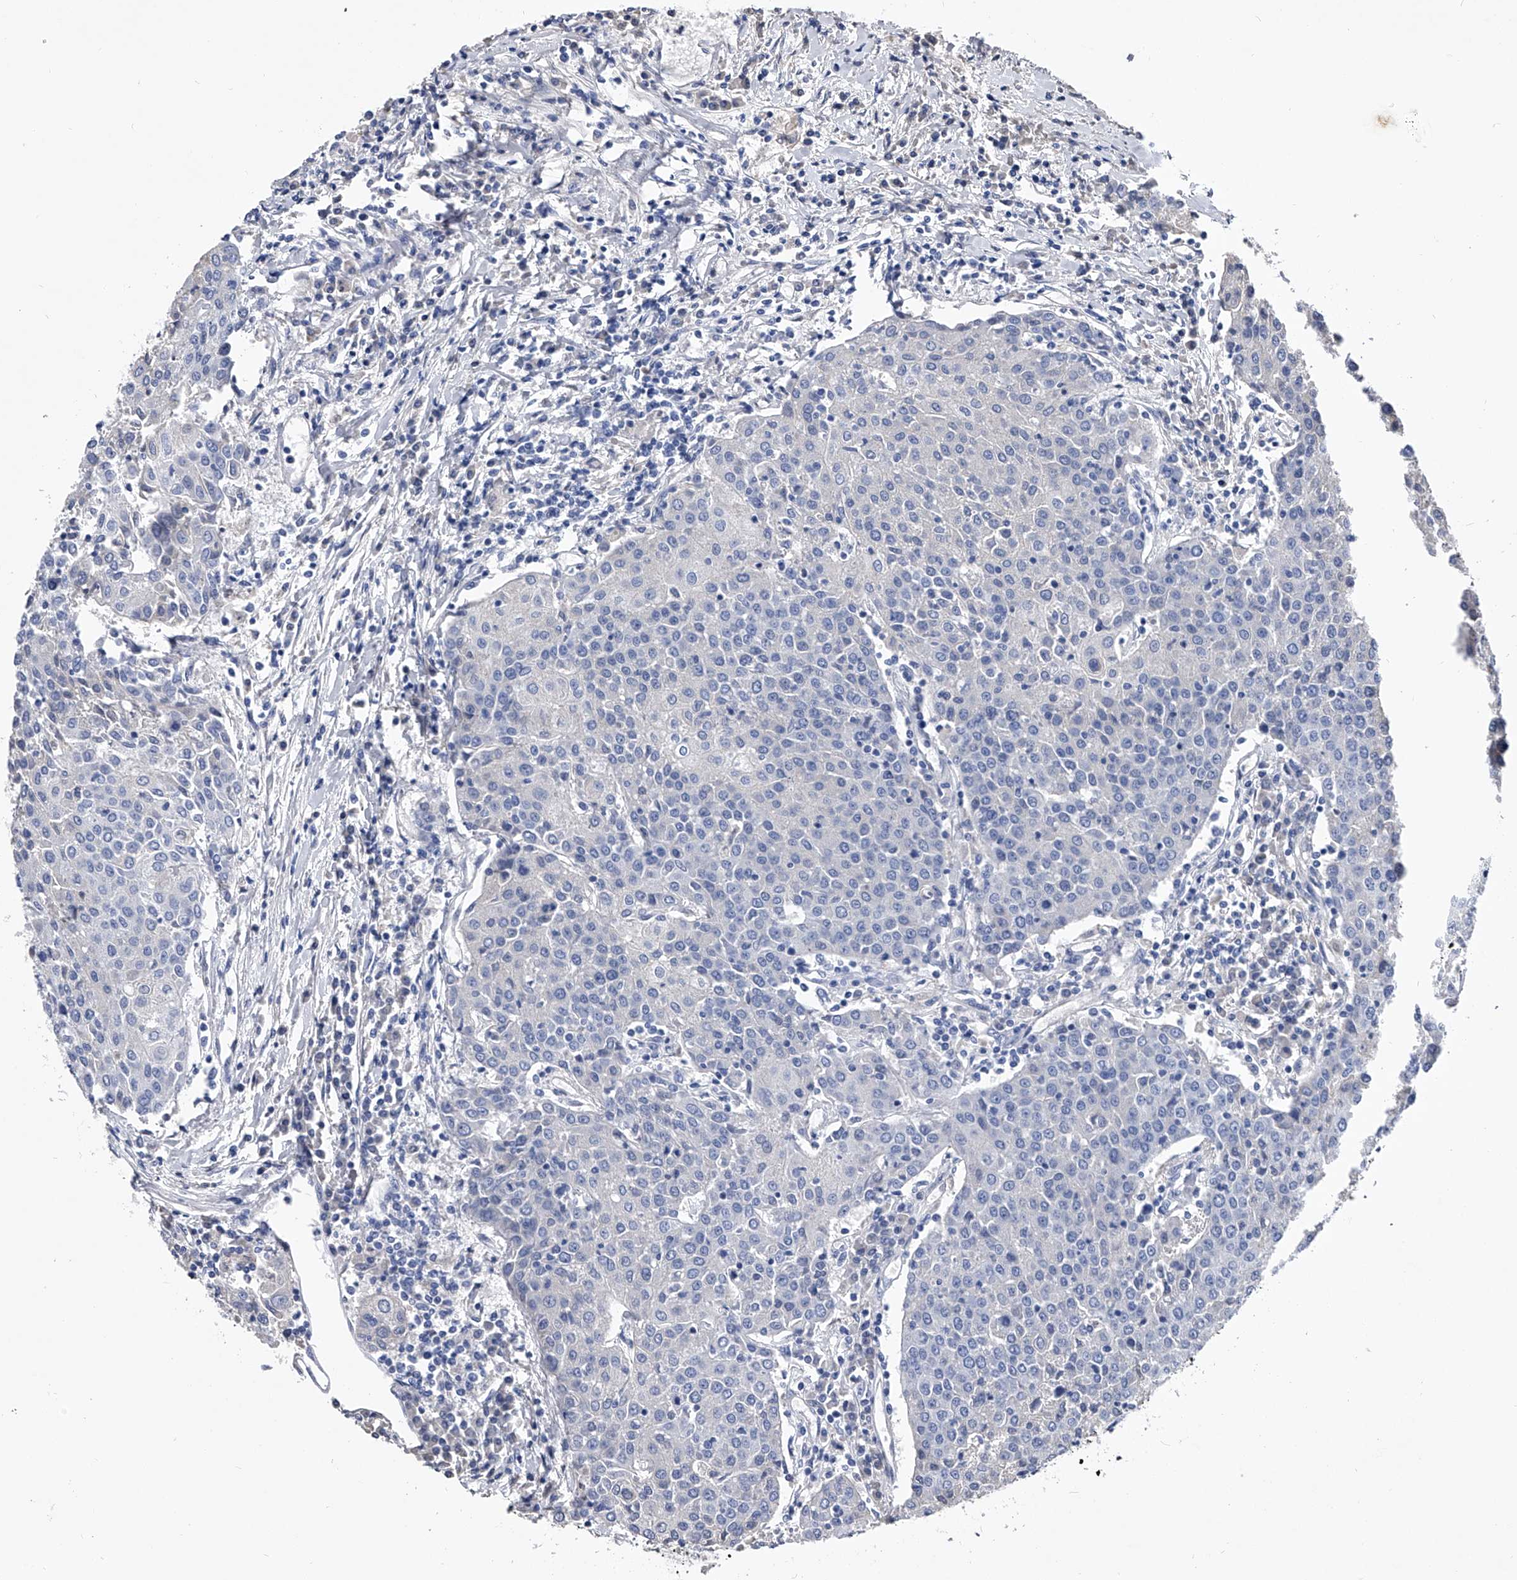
{"staining": {"intensity": "negative", "quantity": "none", "location": "none"}, "tissue": "urothelial cancer", "cell_type": "Tumor cells", "image_type": "cancer", "snomed": [{"axis": "morphology", "description": "Urothelial carcinoma, High grade"}, {"axis": "topography", "description": "Urinary bladder"}], "caption": "Immunohistochemical staining of human high-grade urothelial carcinoma shows no significant expression in tumor cells.", "gene": "EFCAB7", "patient": {"sex": "female", "age": 85}}